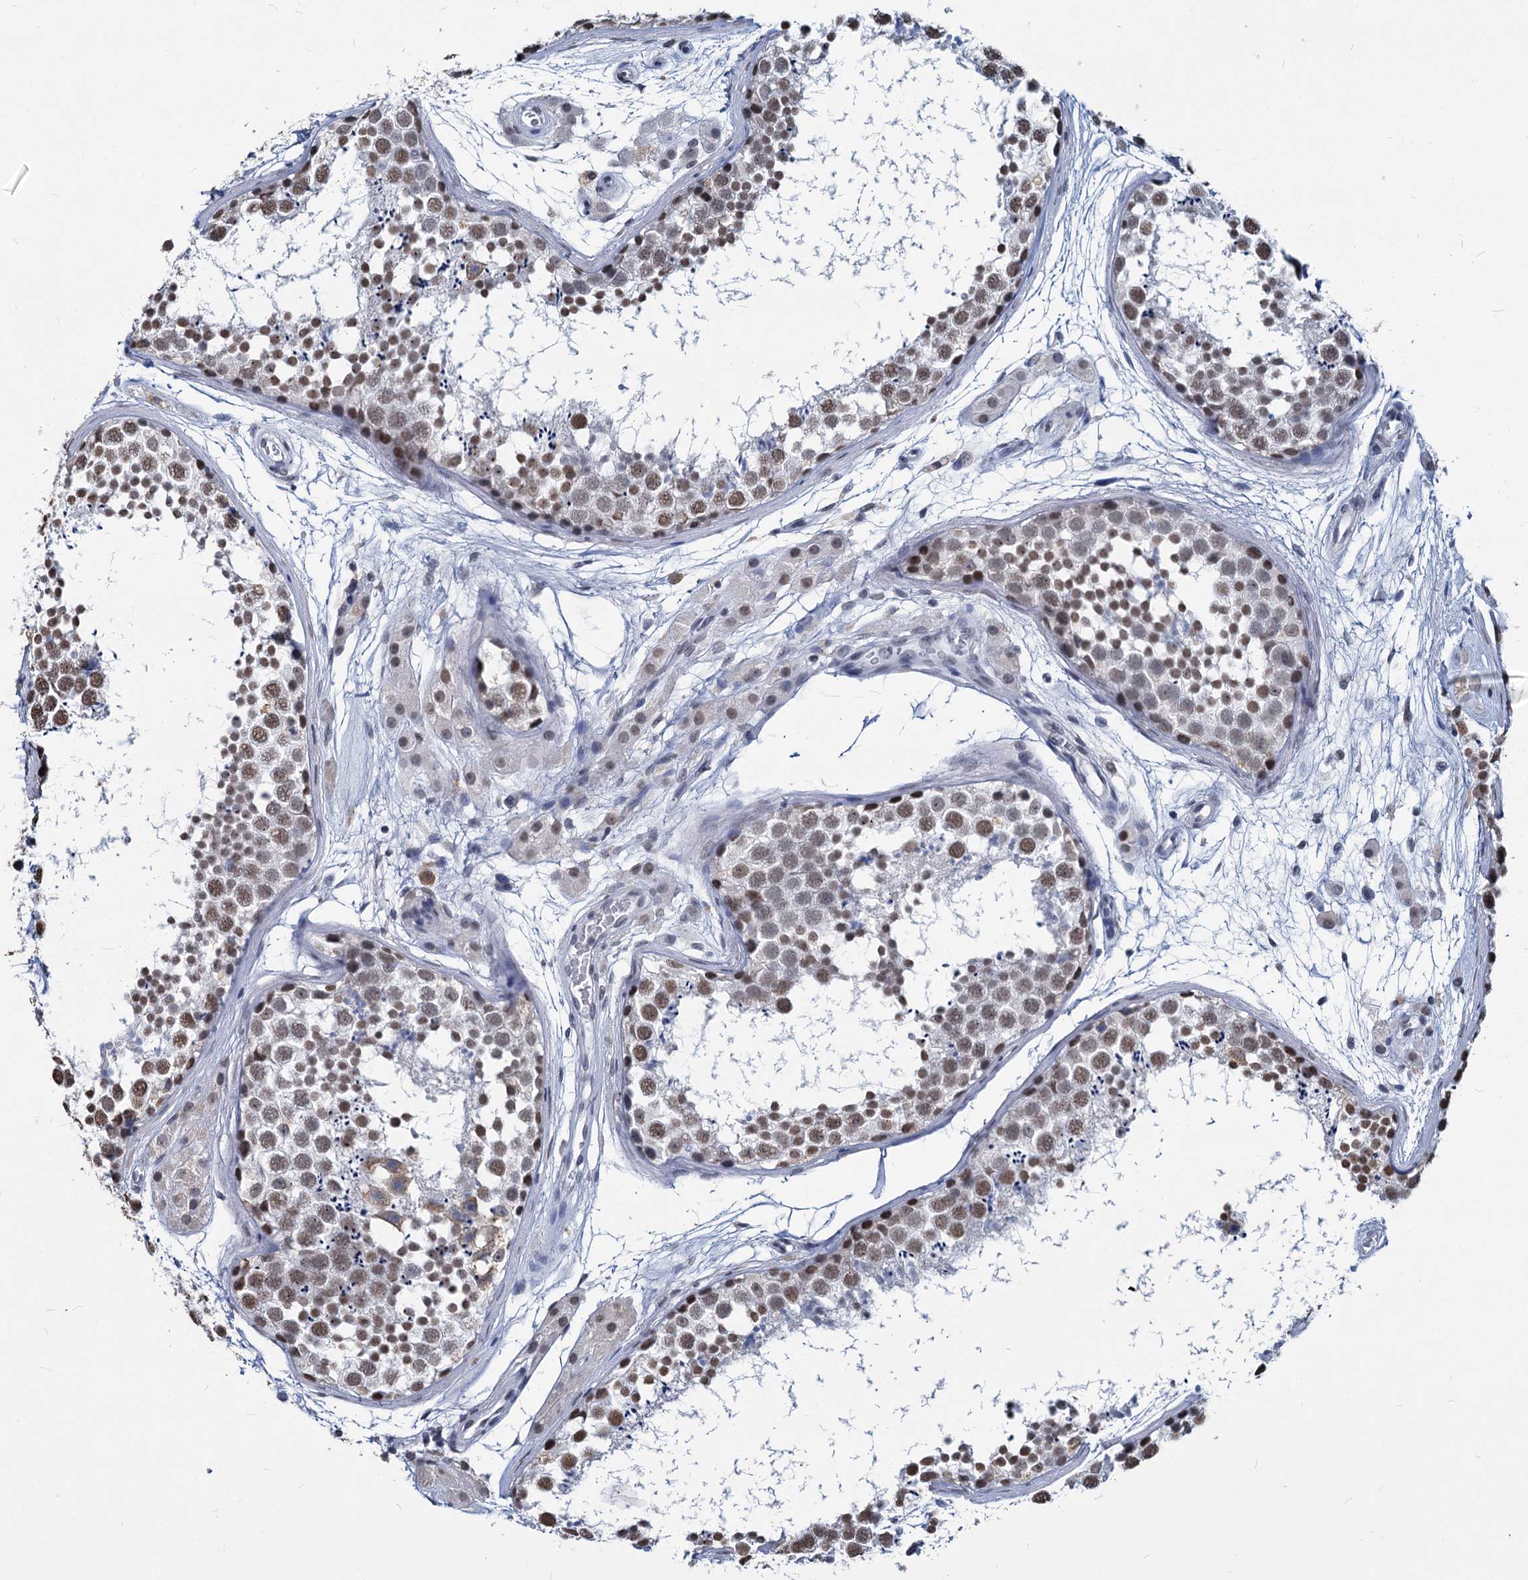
{"staining": {"intensity": "moderate", "quantity": ">75%", "location": "nuclear"}, "tissue": "testis", "cell_type": "Cells in seminiferous ducts", "image_type": "normal", "snomed": [{"axis": "morphology", "description": "Normal tissue, NOS"}, {"axis": "topography", "description": "Testis"}], "caption": "Immunohistochemistry of unremarkable testis demonstrates medium levels of moderate nuclear expression in approximately >75% of cells in seminiferous ducts.", "gene": "PARPBP", "patient": {"sex": "male", "age": 56}}